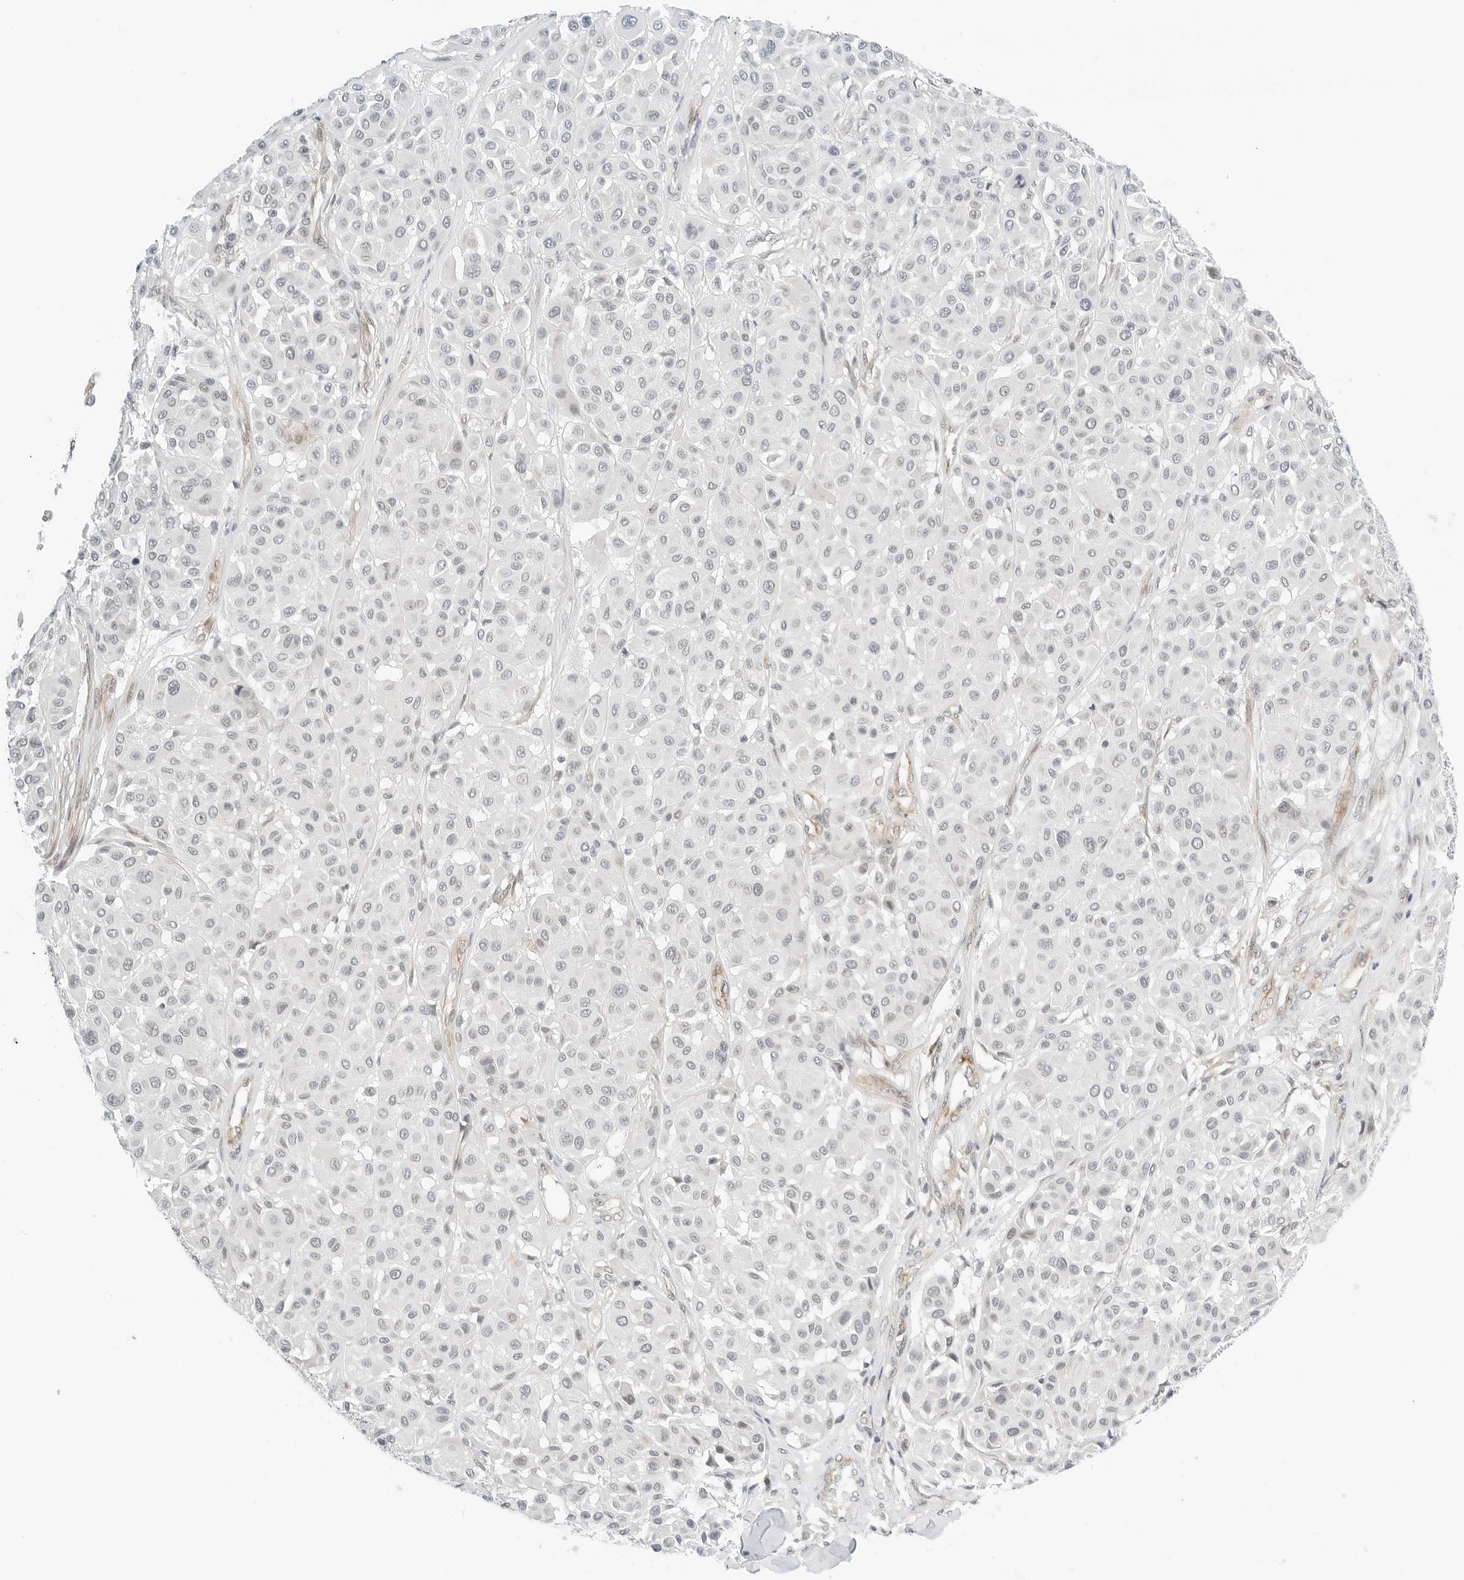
{"staining": {"intensity": "negative", "quantity": "none", "location": "none"}, "tissue": "melanoma", "cell_type": "Tumor cells", "image_type": "cancer", "snomed": [{"axis": "morphology", "description": "Malignant melanoma, Metastatic site"}, {"axis": "topography", "description": "Soft tissue"}], "caption": "Photomicrograph shows no significant protein expression in tumor cells of malignant melanoma (metastatic site).", "gene": "NEO1", "patient": {"sex": "male", "age": 41}}